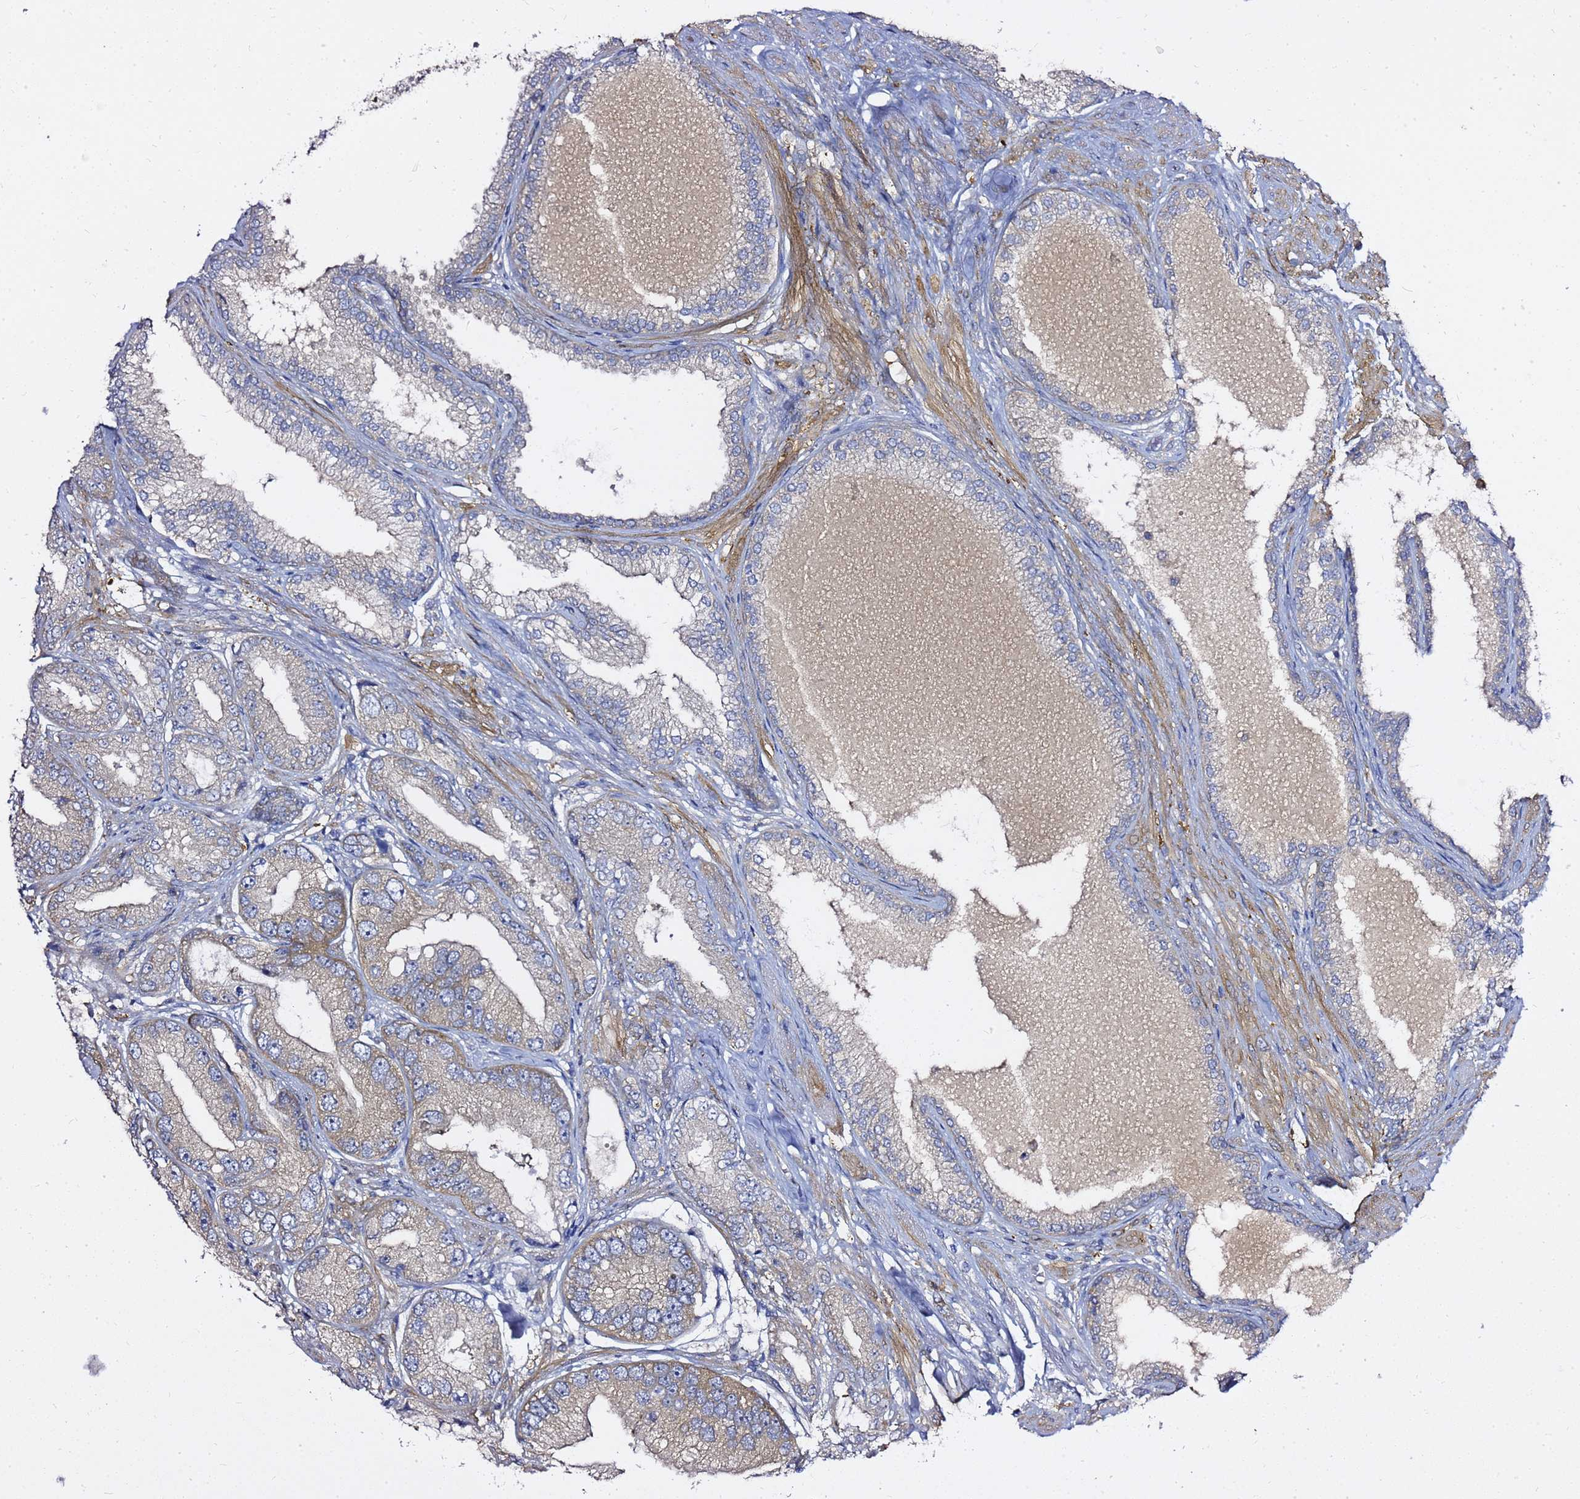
{"staining": {"intensity": "negative", "quantity": "none", "location": "none"}, "tissue": "prostate cancer", "cell_type": "Tumor cells", "image_type": "cancer", "snomed": [{"axis": "morphology", "description": "Adenocarcinoma, High grade"}, {"axis": "topography", "description": "Prostate"}], "caption": "Tumor cells are negative for brown protein staining in prostate high-grade adenocarcinoma.", "gene": "MON1B", "patient": {"sex": "male", "age": 71}}